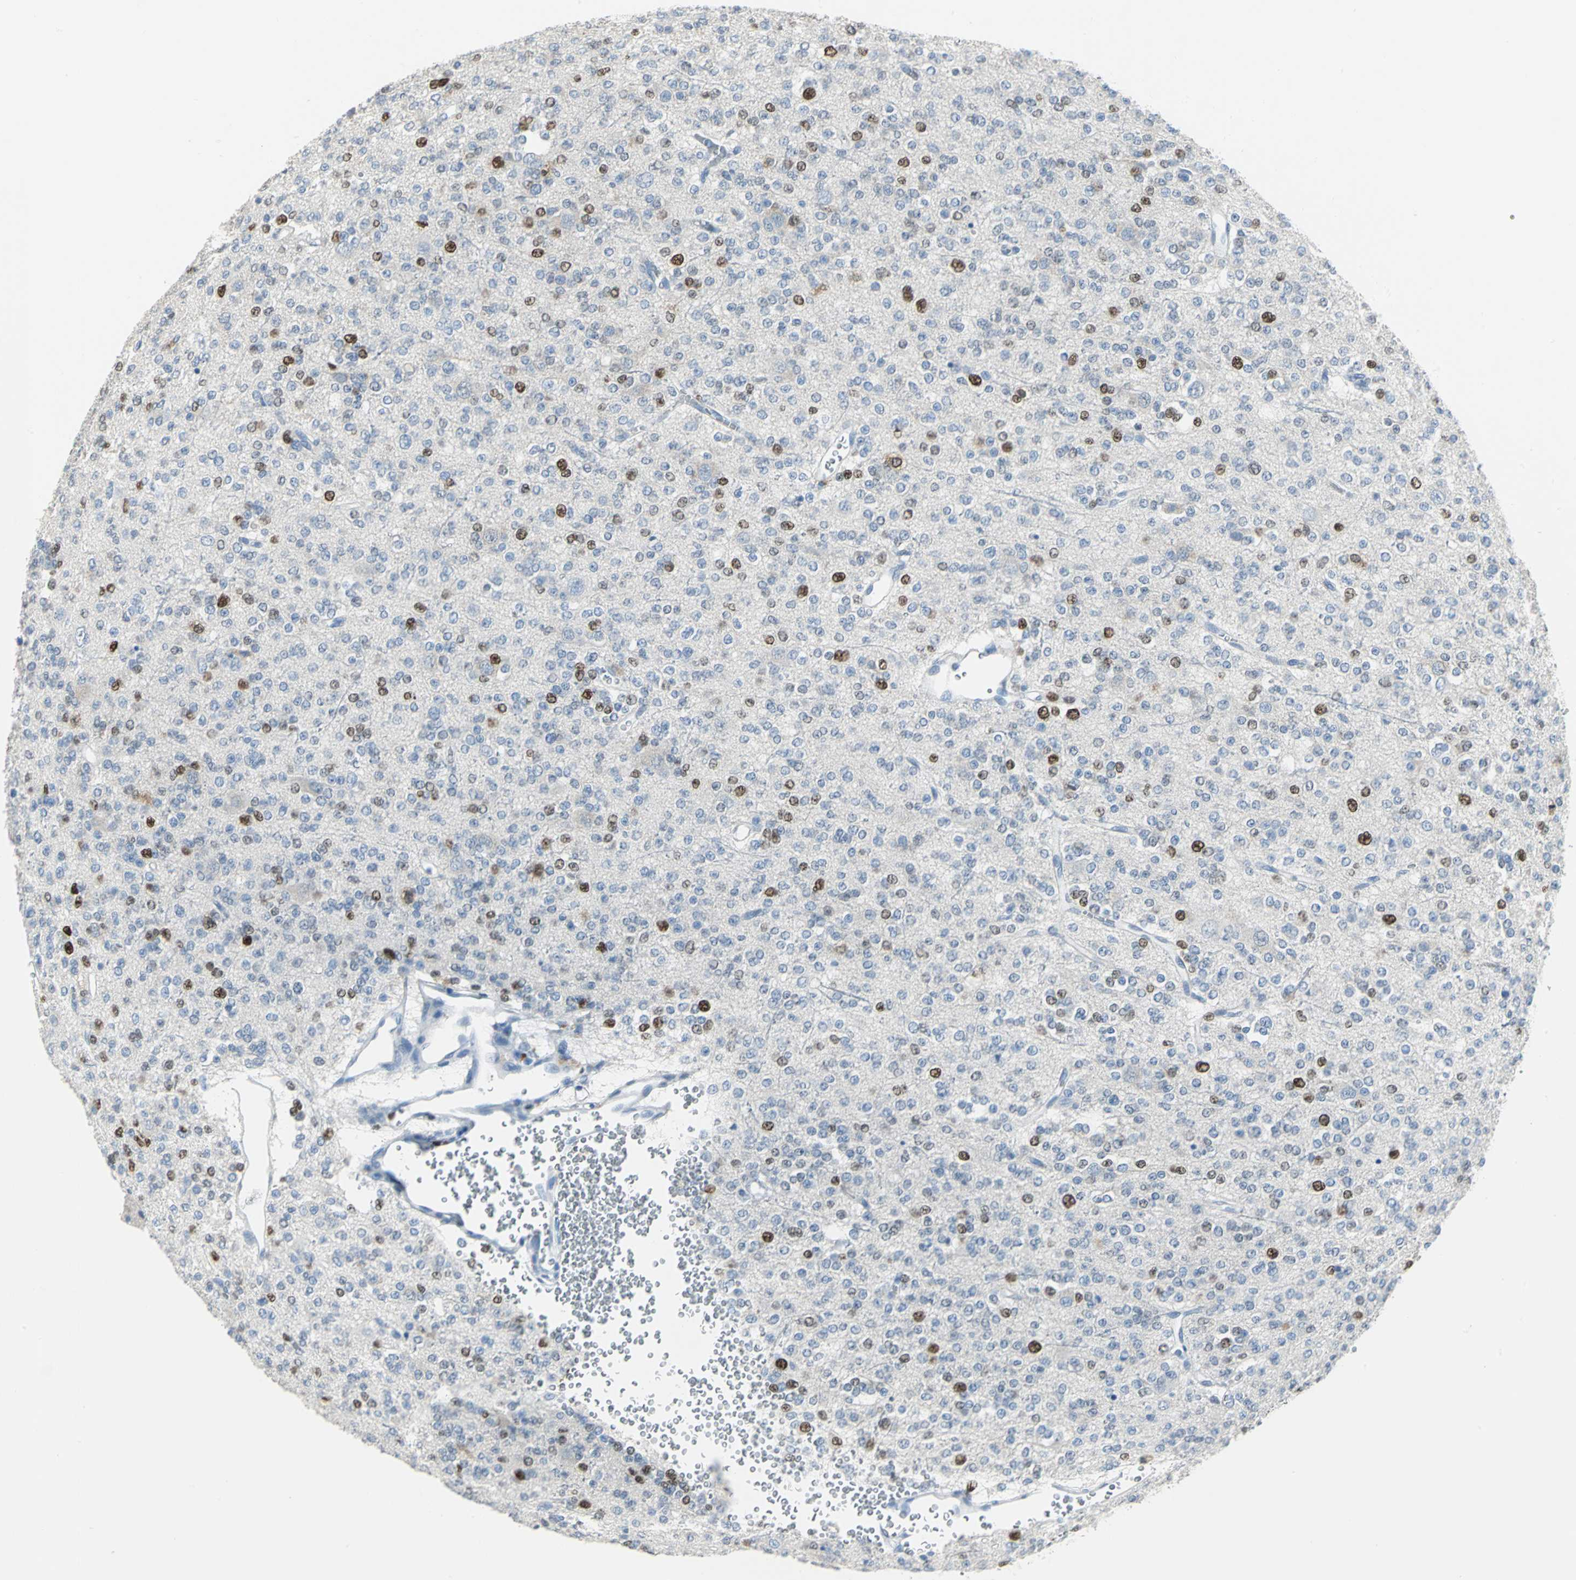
{"staining": {"intensity": "strong", "quantity": "<25%", "location": "nuclear"}, "tissue": "glioma", "cell_type": "Tumor cells", "image_type": "cancer", "snomed": [{"axis": "morphology", "description": "Glioma, malignant, Low grade"}, {"axis": "topography", "description": "Brain"}], "caption": "IHC (DAB (3,3'-diaminobenzidine)) staining of glioma demonstrates strong nuclear protein expression in approximately <25% of tumor cells.", "gene": "MCM4", "patient": {"sex": "male", "age": 38}}